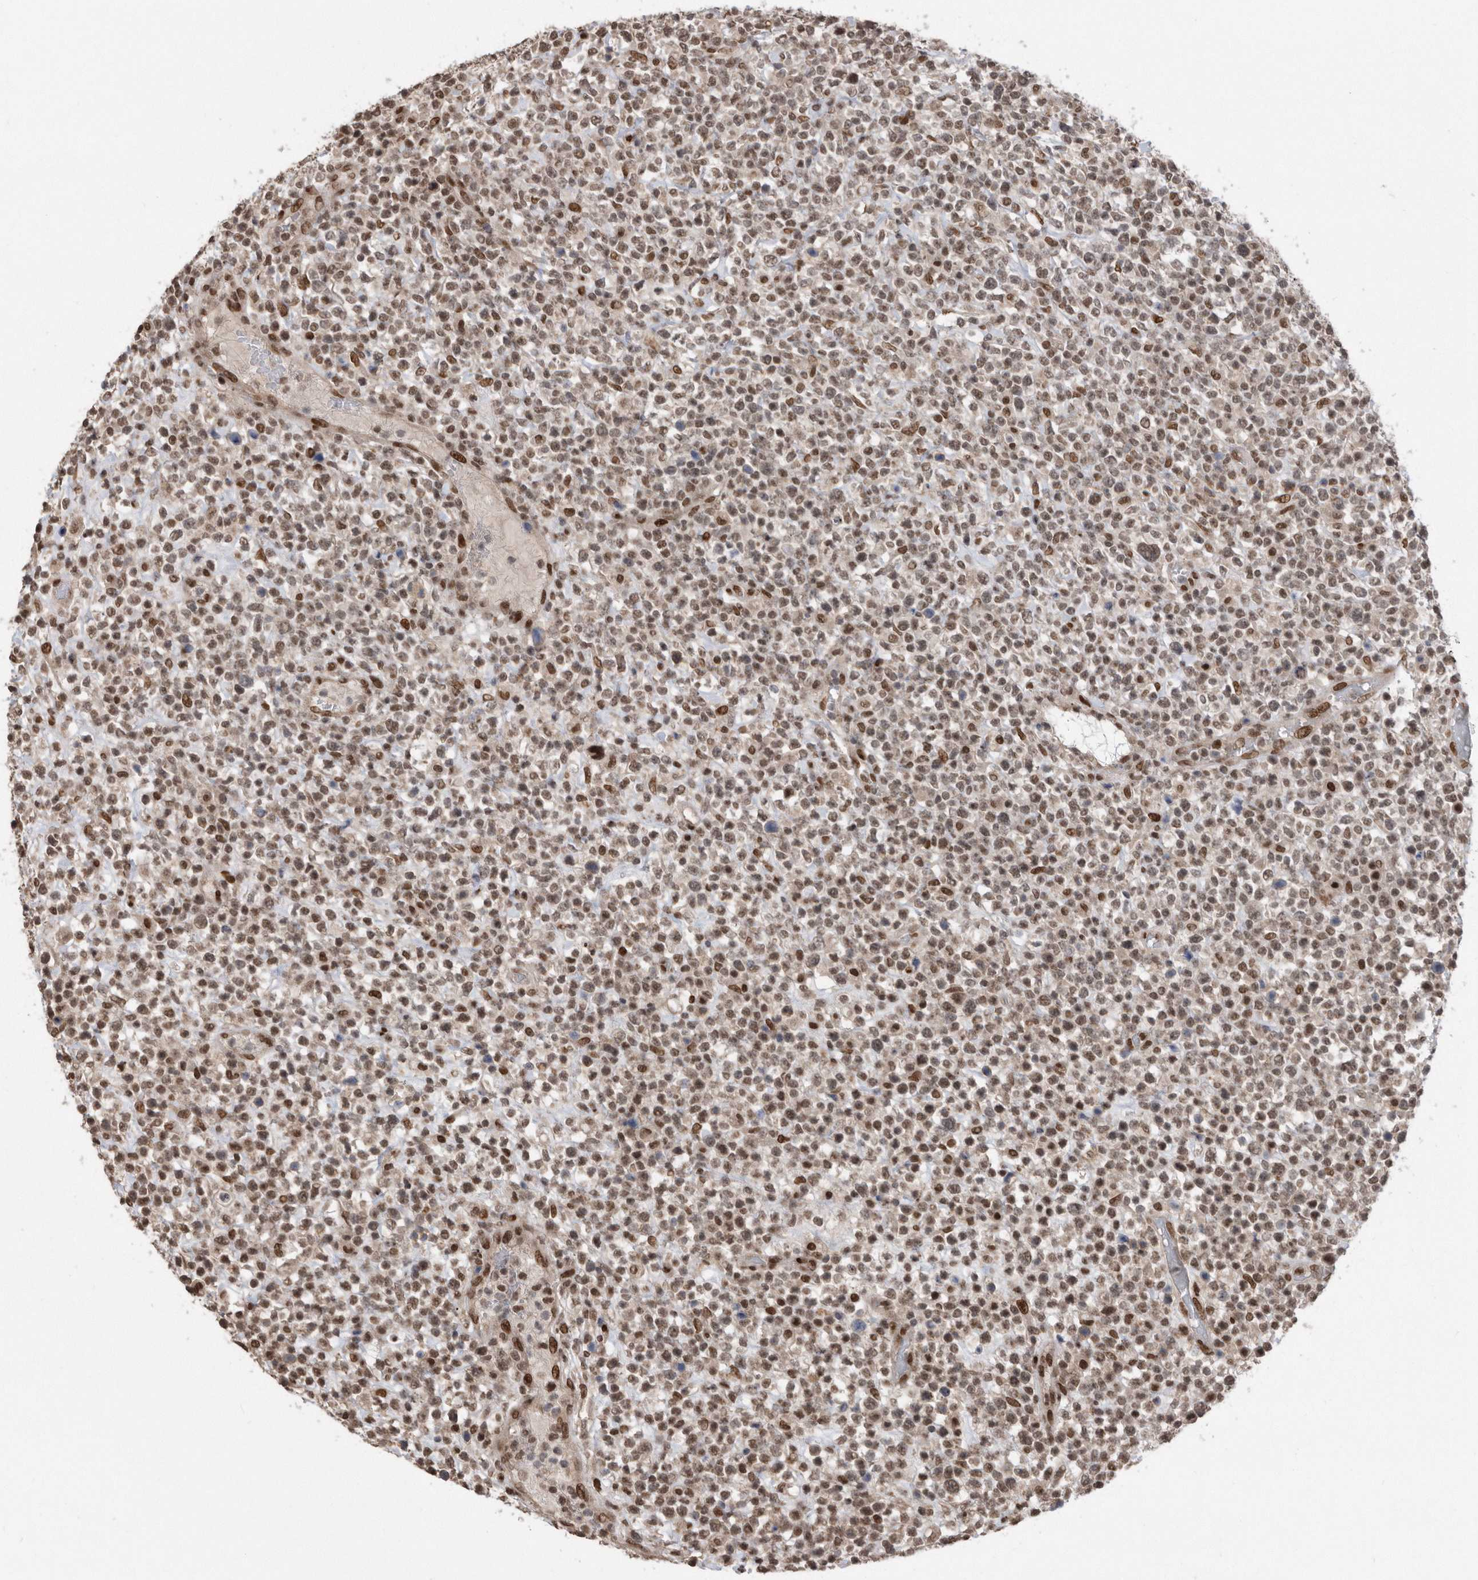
{"staining": {"intensity": "moderate", "quantity": ">75%", "location": "nuclear"}, "tissue": "lymphoma", "cell_type": "Tumor cells", "image_type": "cancer", "snomed": [{"axis": "morphology", "description": "Malignant lymphoma, non-Hodgkin's type, High grade"}, {"axis": "topography", "description": "Colon"}], "caption": "Brown immunohistochemical staining in human high-grade malignant lymphoma, non-Hodgkin's type shows moderate nuclear expression in about >75% of tumor cells. (brown staining indicates protein expression, while blue staining denotes nuclei).", "gene": "TDRD3", "patient": {"sex": "female", "age": 53}}